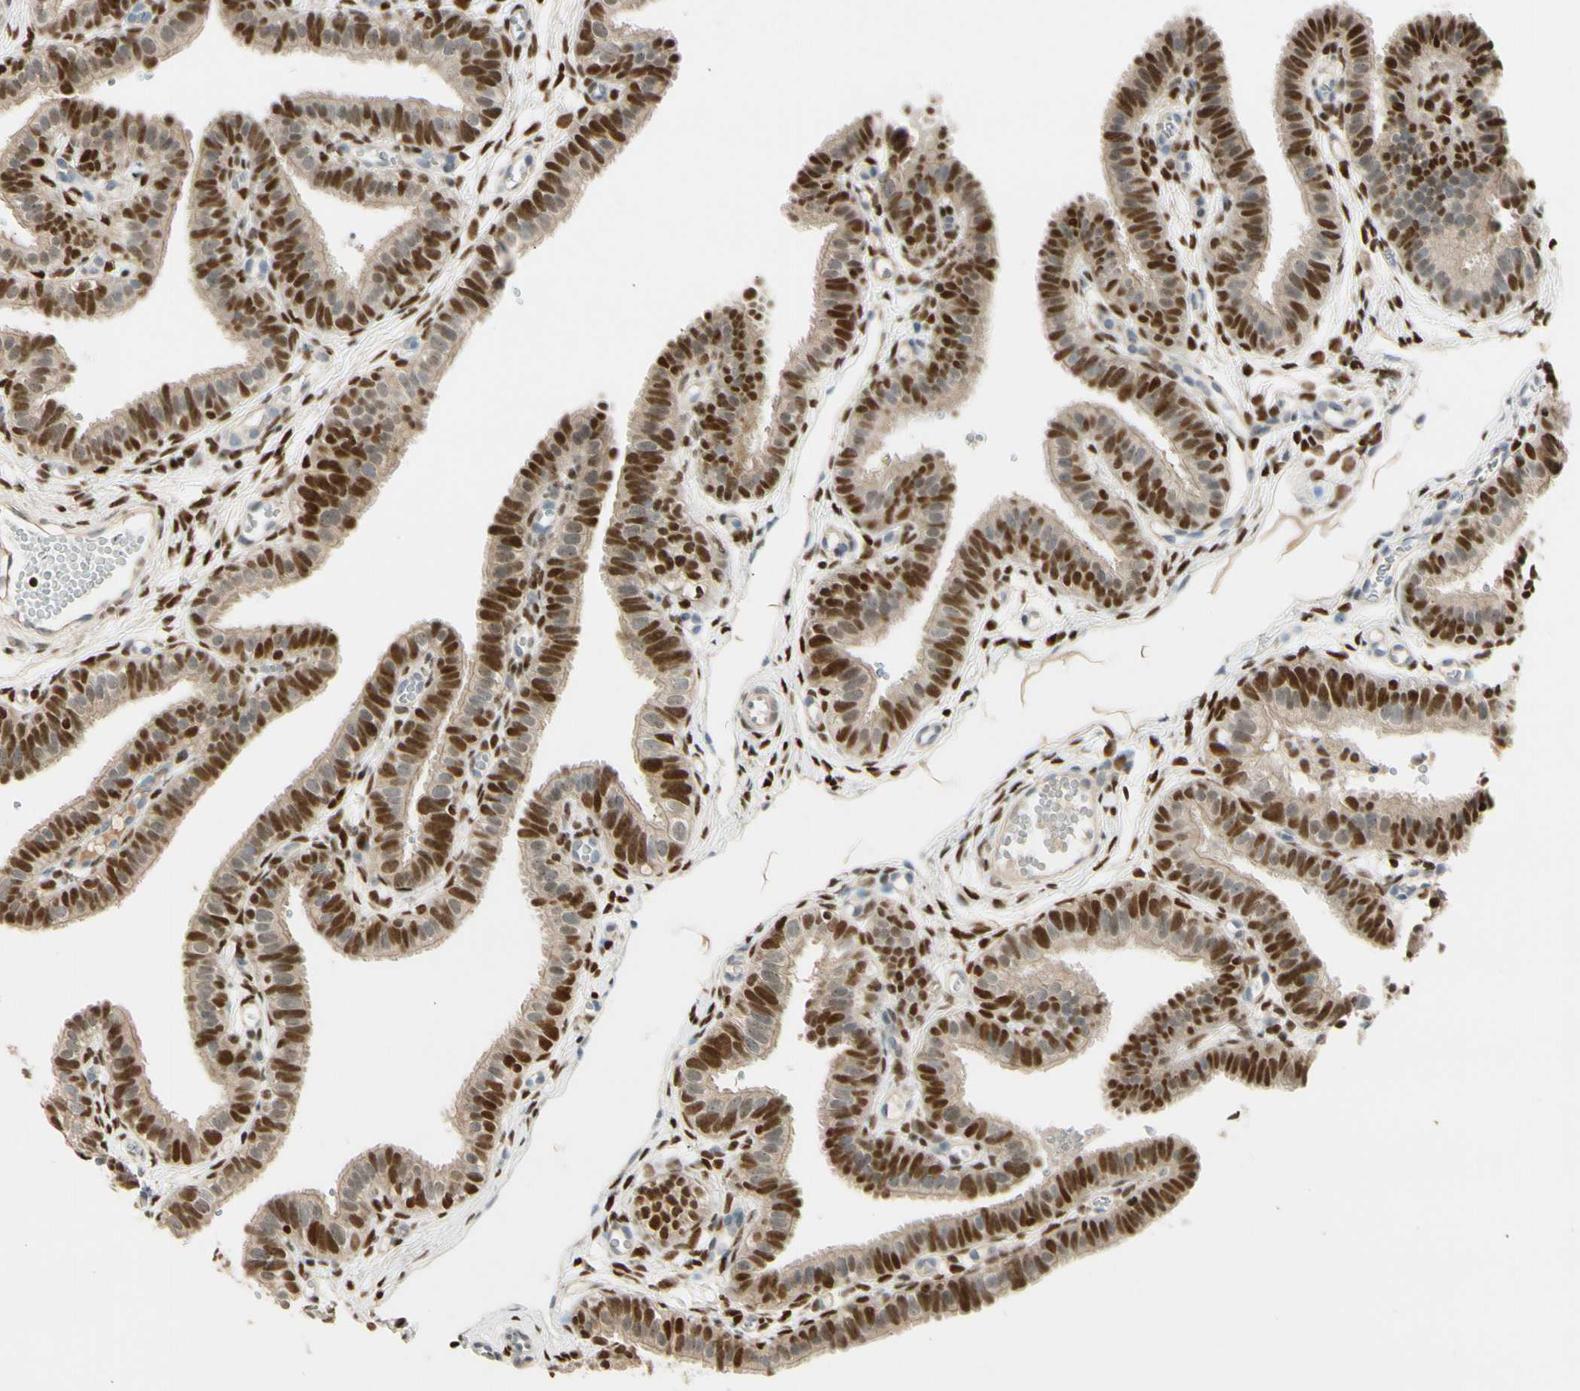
{"staining": {"intensity": "strong", "quantity": "25%-75%", "location": "nuclear"}, "tissue": "fallopian tube", "cell_type": "Glandular cells", "image_type": "normal", "snomed": [{"axis": "morphology", "description": "Normal tissue, NOS"}, {"axis": "topography", "description": "Fallopian tube"}, {"axis": "topography", "description": "Placenta"}], "caption": "Unremarkable fallopian tube exhibits strong nuclear staining in about 25%-75% of glandular cells The protein of interest is stained brown, and the nuclei are stained in blue (DAB IHC with brightfield microscopy, high magnification)..", "gene": "NFYA", "patient": {"sex": "female", "age": 34}}